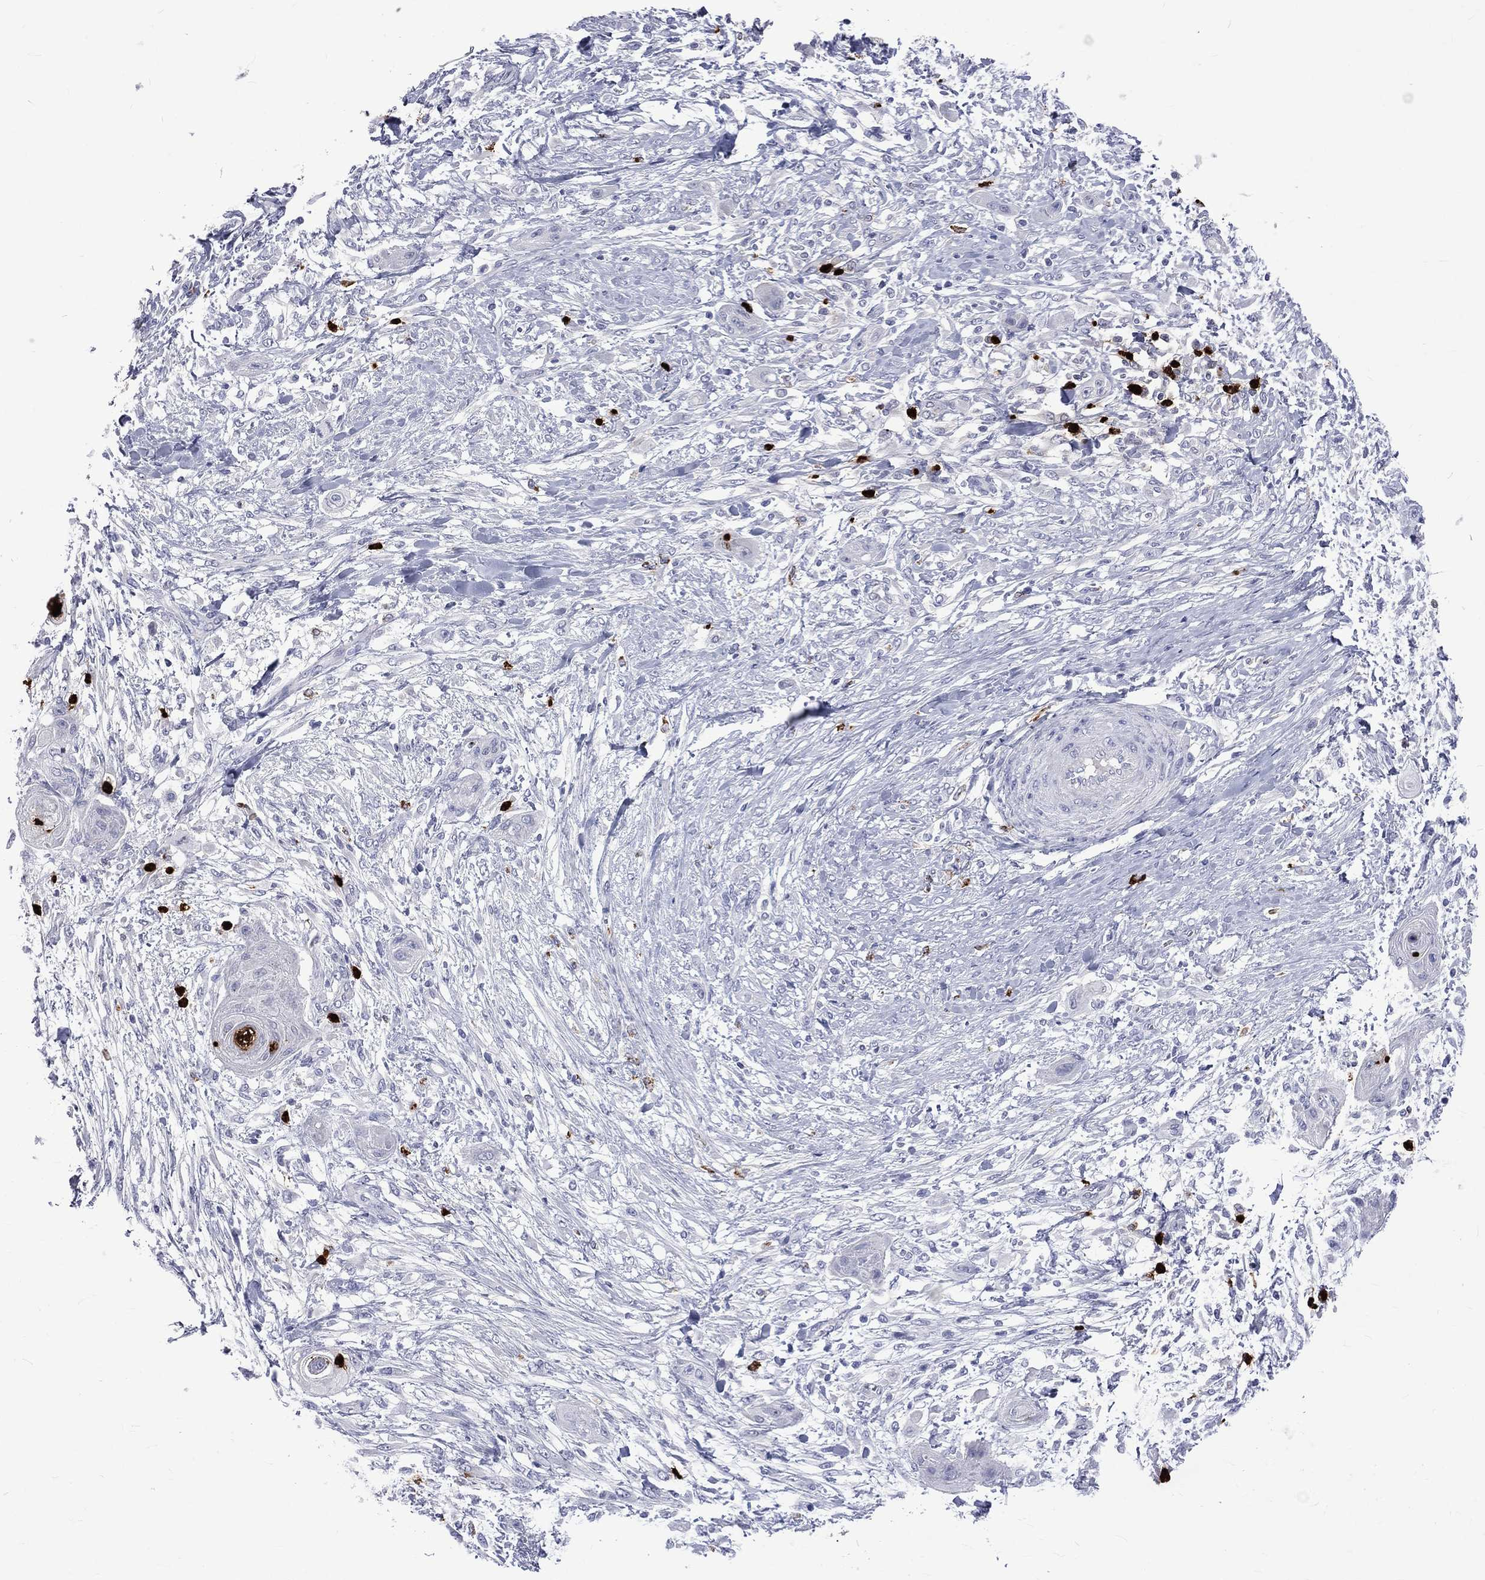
{"staining": {"intensity": "negative", "quantity": "none", "location": "none"}, "tissue": "skin cancer", "cell_type": "Tumor cells", "image_type": "cancer", "snomed": [{"axis": "morphology", "description": "Squamous cell carcinoma, NOS"}, {"axis": "topography", "description": "Skin"}], "caption": "Human skin squamous cell carcinoma stained for a protein using IHC reveals no staining in tumor cells.", "gene": "ELANE", "patient": {"sex": "male", "age": 62}}